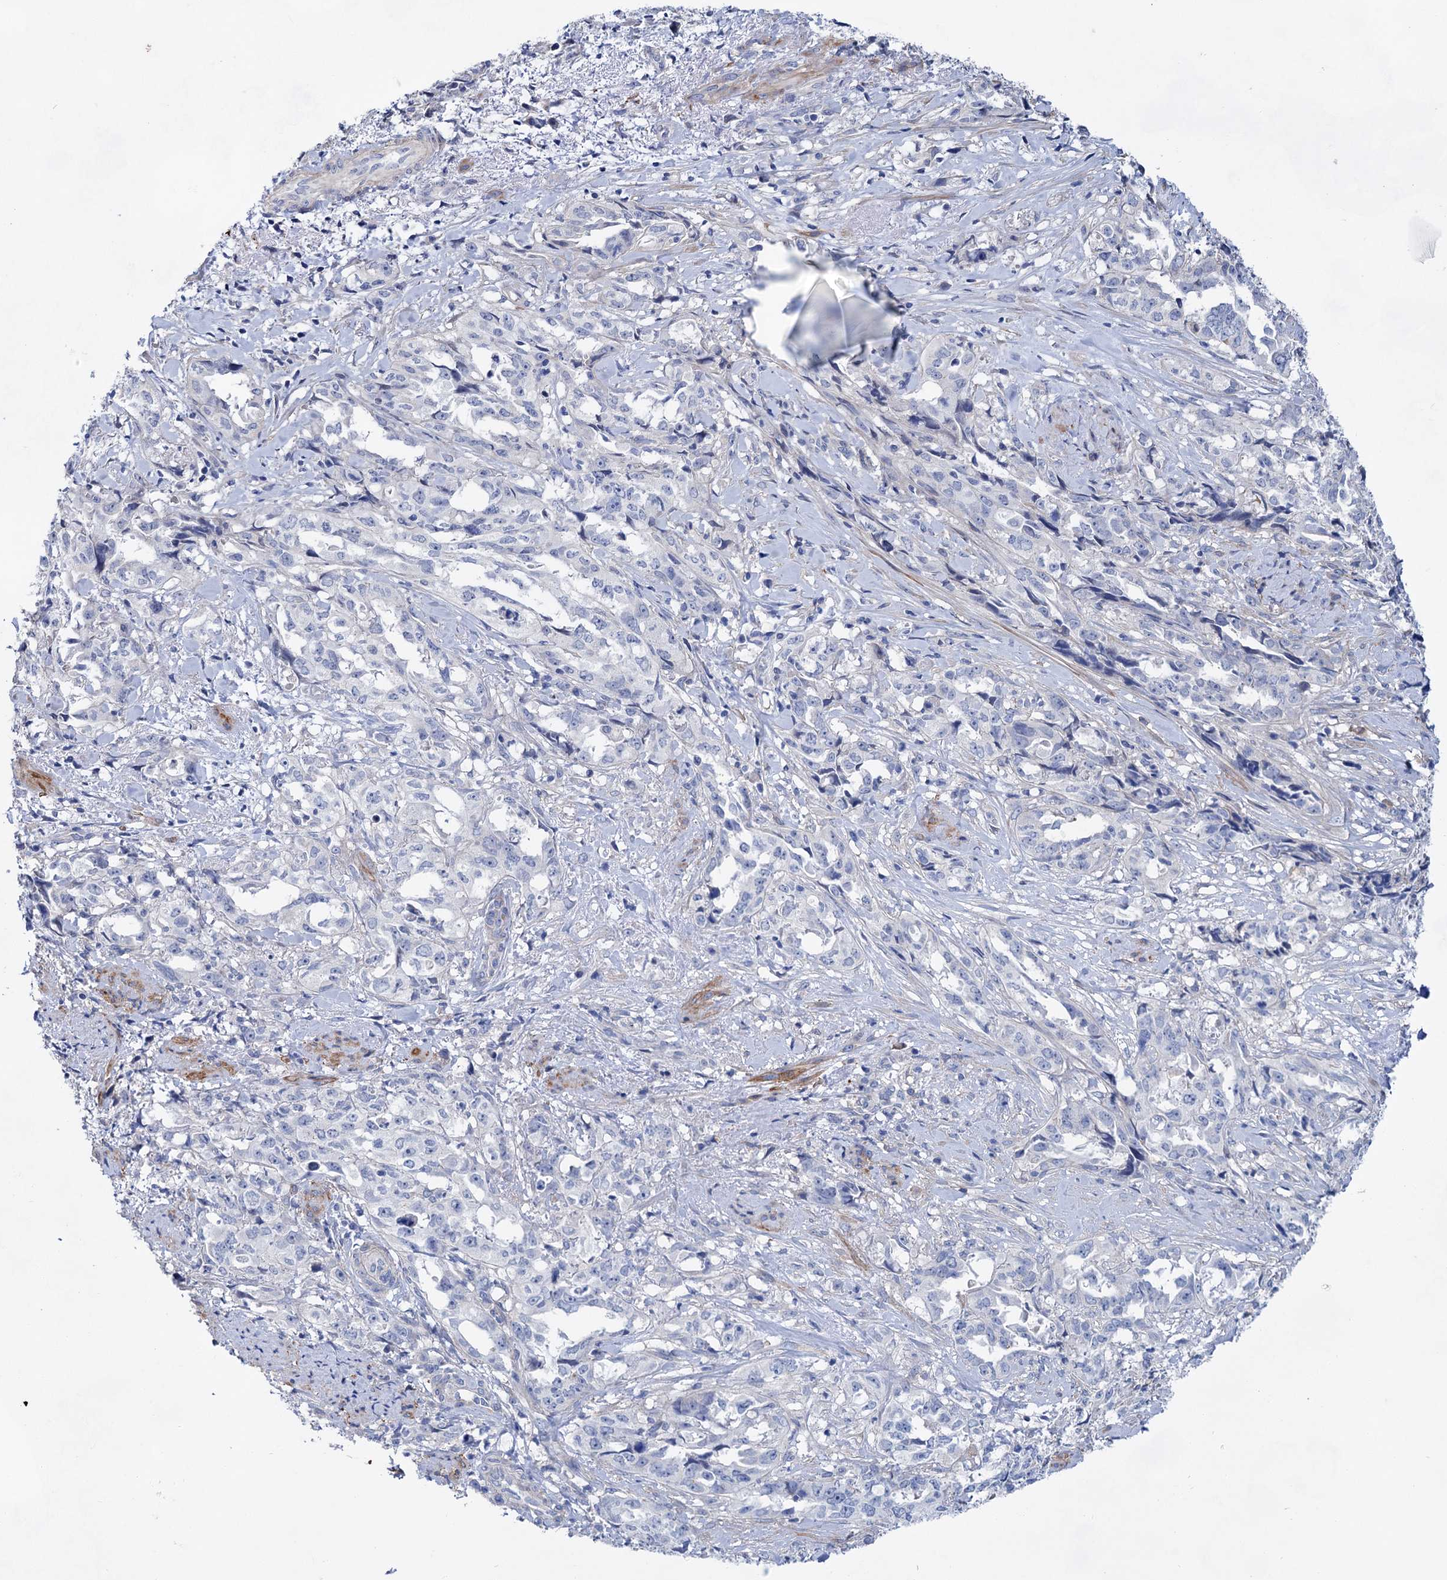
{"staining": {"intensity": "negative", "quantity": "none", "location": "none"}, "tissue": "endometrial cancer", "cell_type": "Tumor cells", "image_type": "cancer", "snomed": [{"axis": "morphology", "description": "Adenocarcinoma, NOS"}, {"axis": "topography", "description": "Endometrium"}], "caption": "Adenocarcinoma (endometrial) was stained to show a protein in brown. There is no significant positivity in tumor cells. (Immunohistochemistry, brightfield microscopy, high magnification).", "gene": "GPR155", "patient": {"sex": "female", "age": 65}}